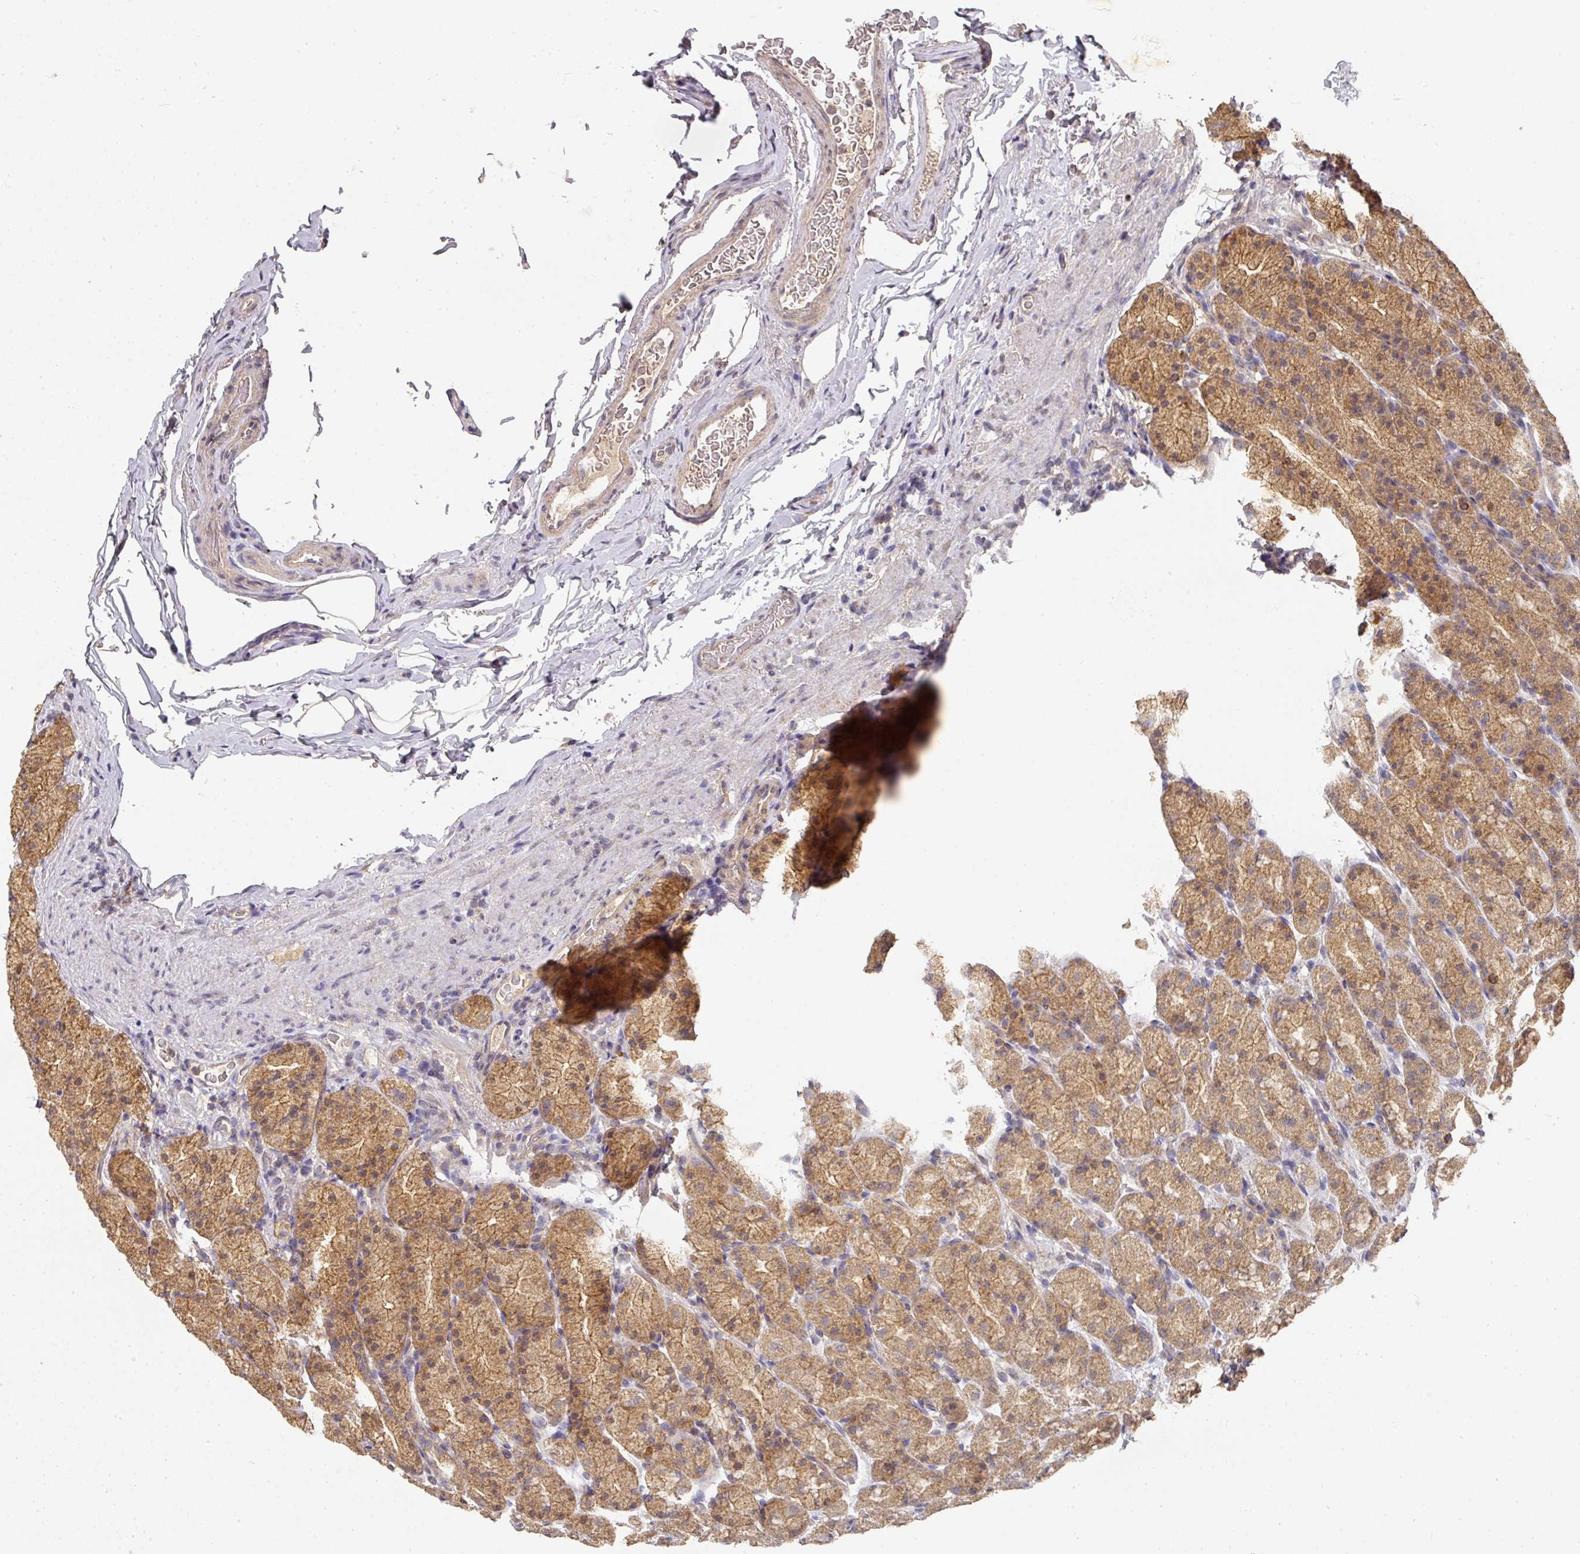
{"staining": {"intensity": "moderate", "quantity": ">75%", "location": "cytoplasmic/membranous"}, "tissue": "stomach", "cell_type": "Glandular cells", "image_type": "normal", "snomed": [{"axis": "morphology", "description": "Normal tissue, NOS"}, {"axis": "topography", "description": "Stomach, upper"}, {"axis": "topography", "description": "Stomach"}], "caption": "Protein expression analysis of normal human stomach reveals moderate cytoplasmic/membranous expression in approximately >75% of glandular cells.", "gene": "EXTL3", "patient": {"sex": "male", "age": 68}}